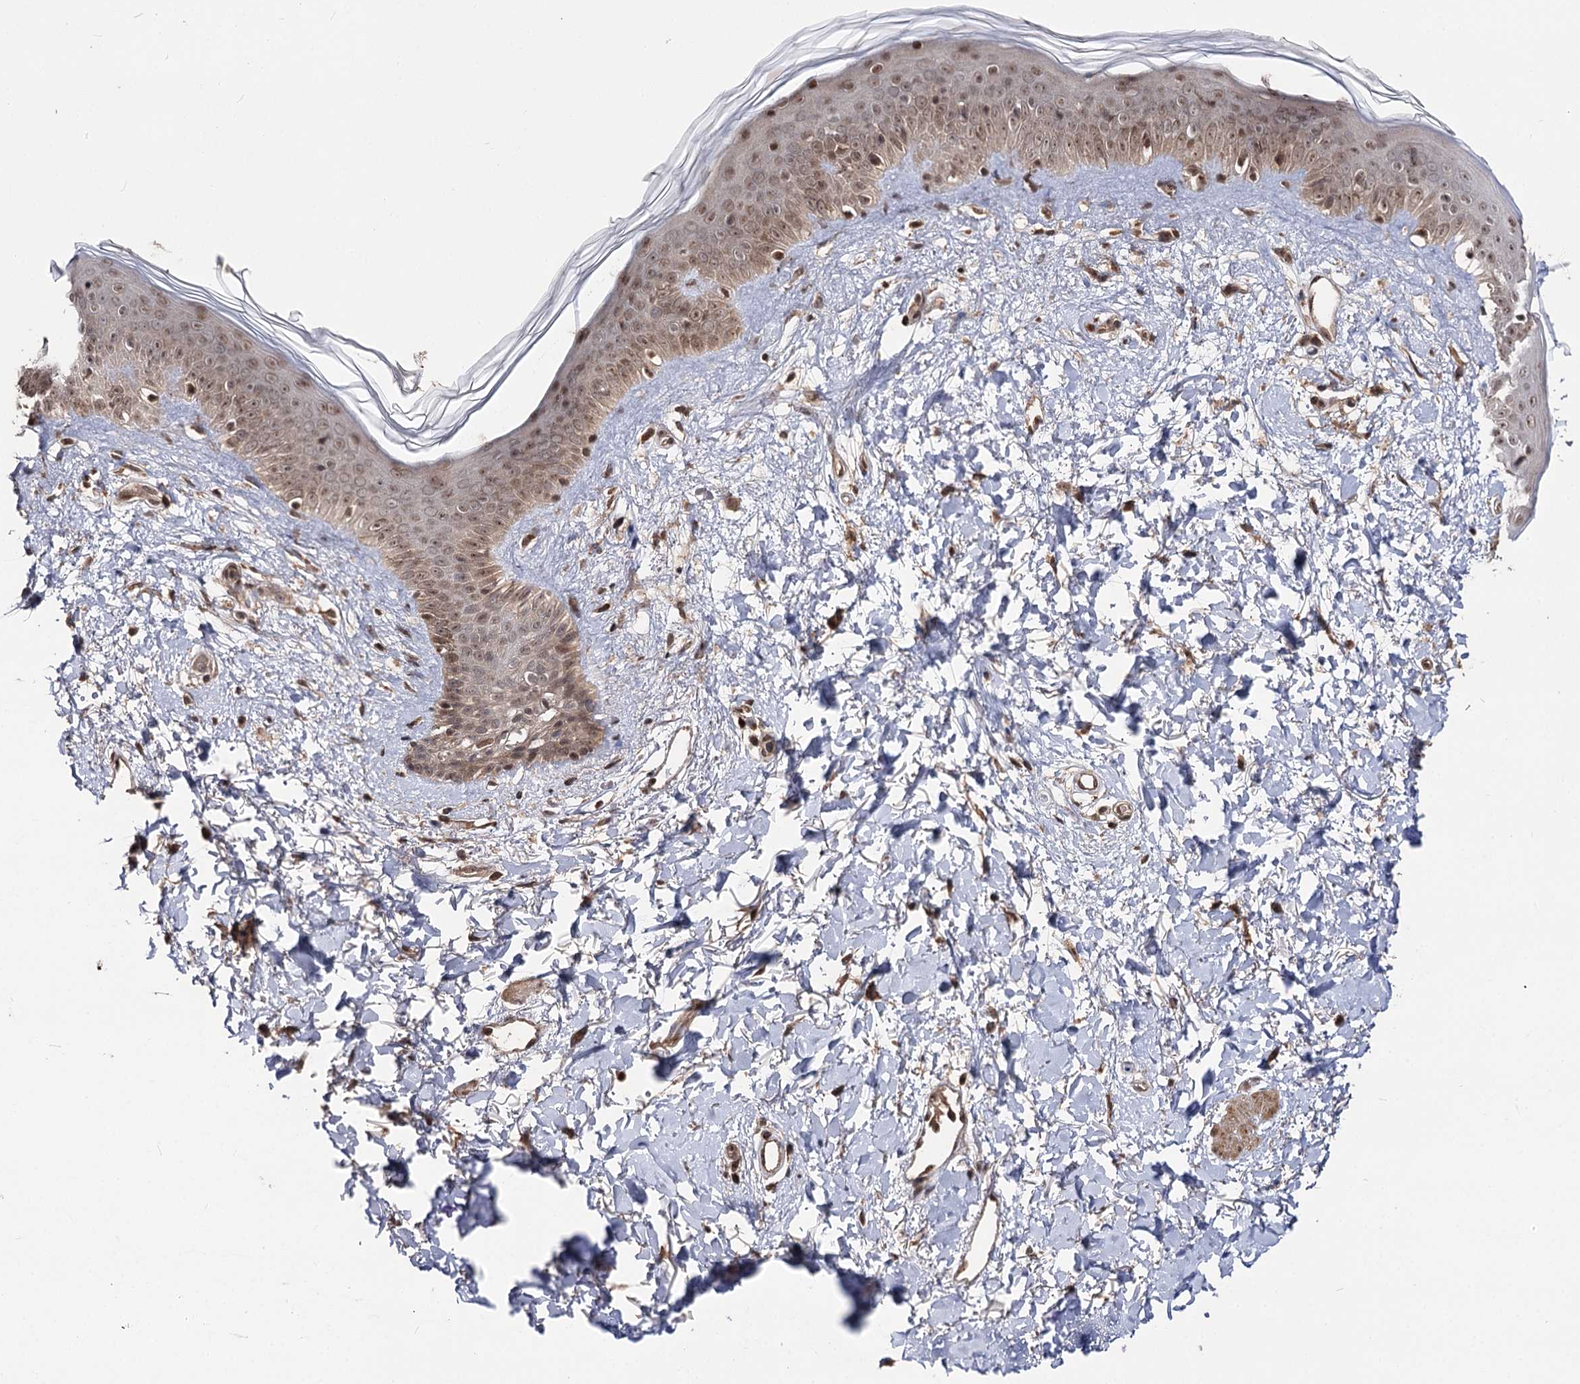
{"staining": {"intensity": "strong", "quantity": ">75%", "location": "cytoplasmic/membranous,nuclear"}, "tissue": "skin", "cell_type": "Fibroblasts", "image_type": "normal", "snomed": [{"axis": "morphology", "description": "Normal tissue, NOS"}, {"axis": "topography", "description": "Skin"}], "caption": "Skin stained with IHC shows strong cytoplasmic/membranous,nuclear positivity in approximately >75% of fibroblasts. (DAB IHC with brightfield microscopy, high magnification).", "gene": "FAM53B", "patient": {"sex": "female", "age": 58}}